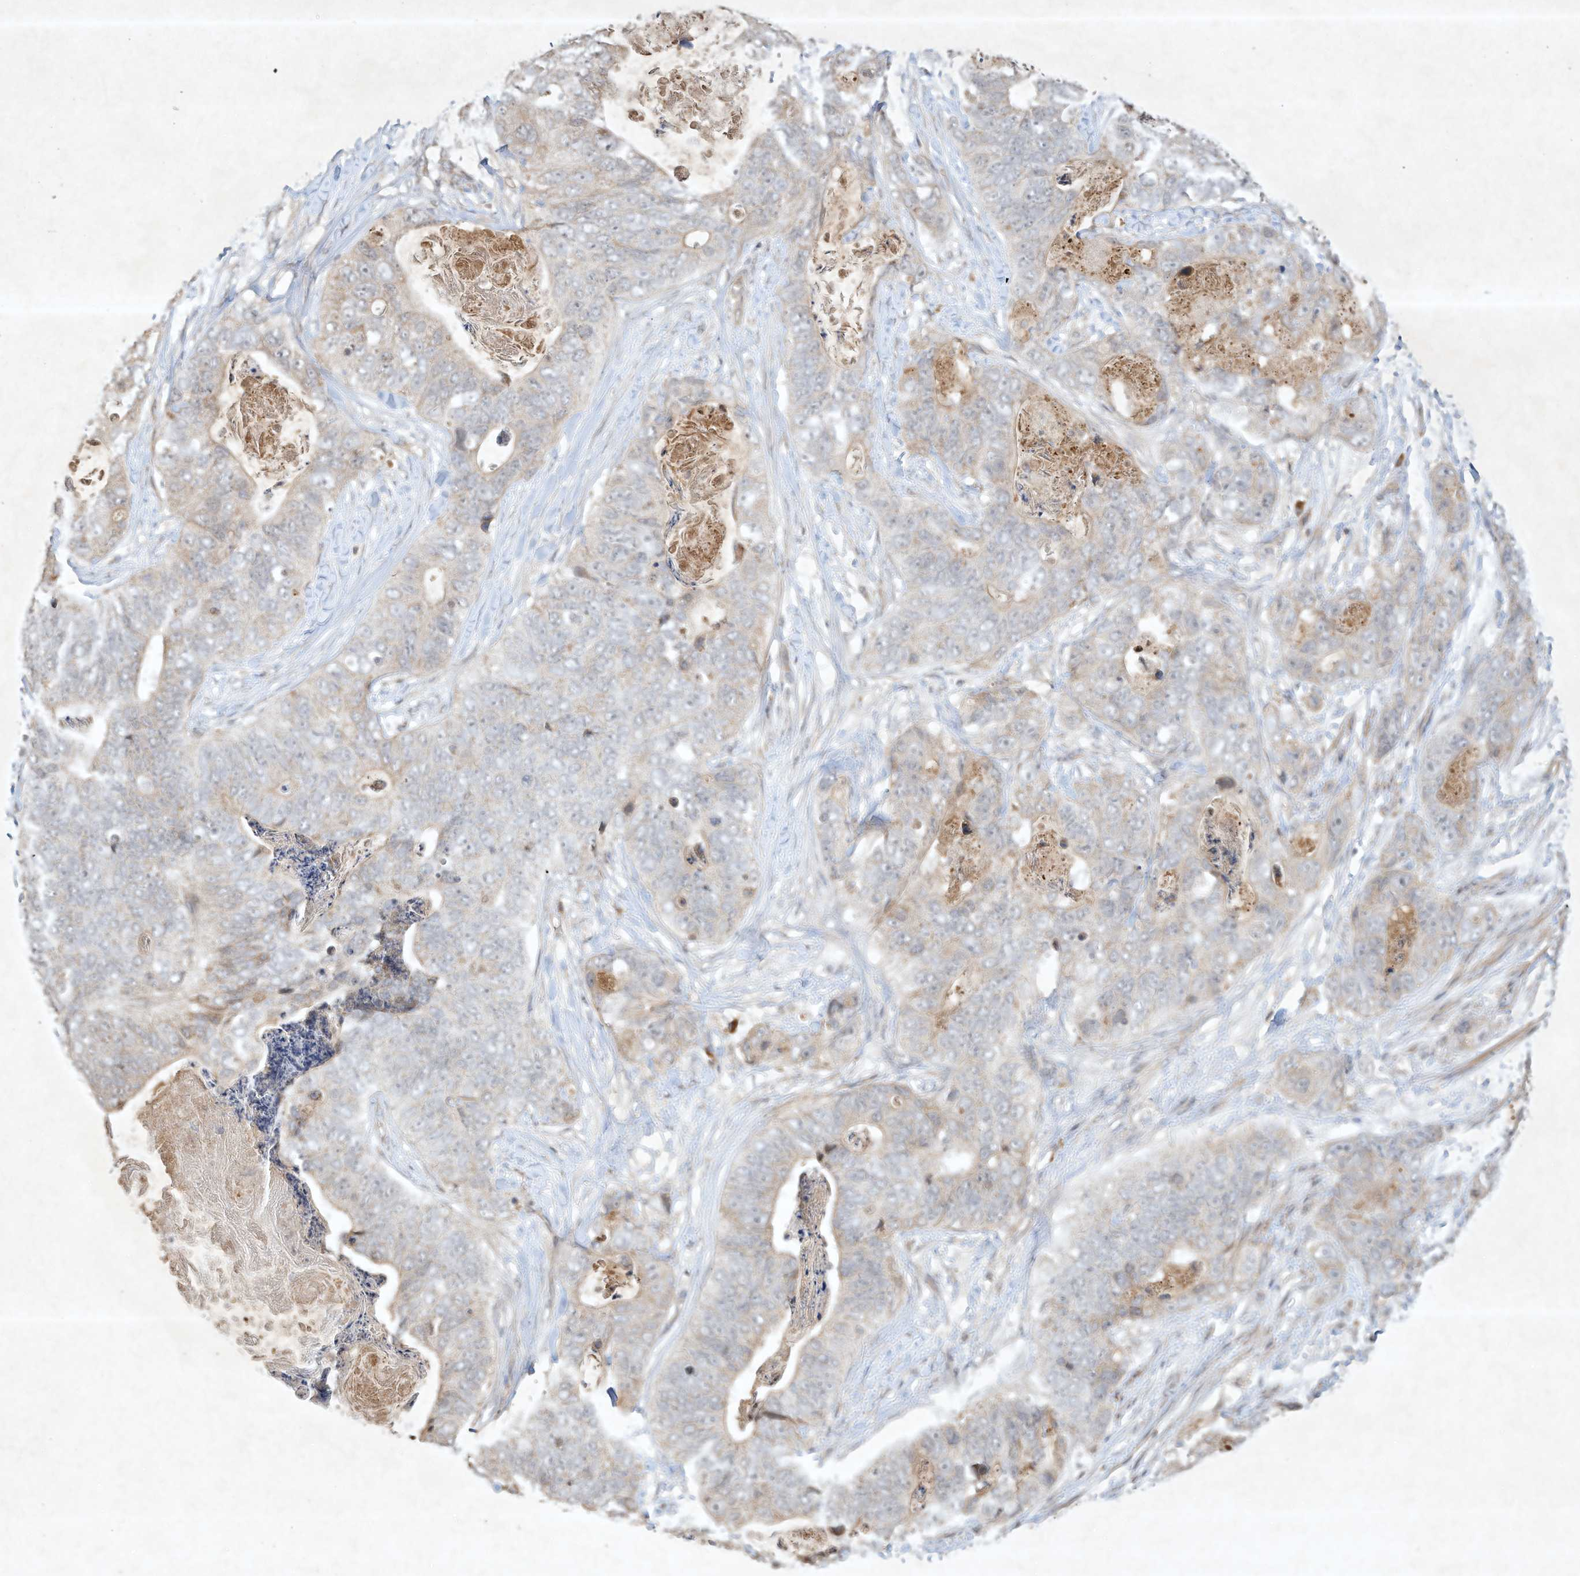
{"staining": {"intensity": "weak", "quantity": "25%-75%", "location": "cytoplasmic/membranous"}, "tissue": "stomach cancer", "cell_type": "Tumor cells", "image_type": "cancer", "snomed": [{"axis": "morphology", "description": "Adenocarcinoma, NOS"}, {"axis": "topography", "description": "Stomach"}], "caption": "Human stomach cancer (adenocarcinoma) stained for a protein (brown) exhibits weak cytoplasmic/membranous positive expression in about 25%-75% of tumor cells.", "gene": "BTRC", "patient": {"sex": "female", "age": 89}}